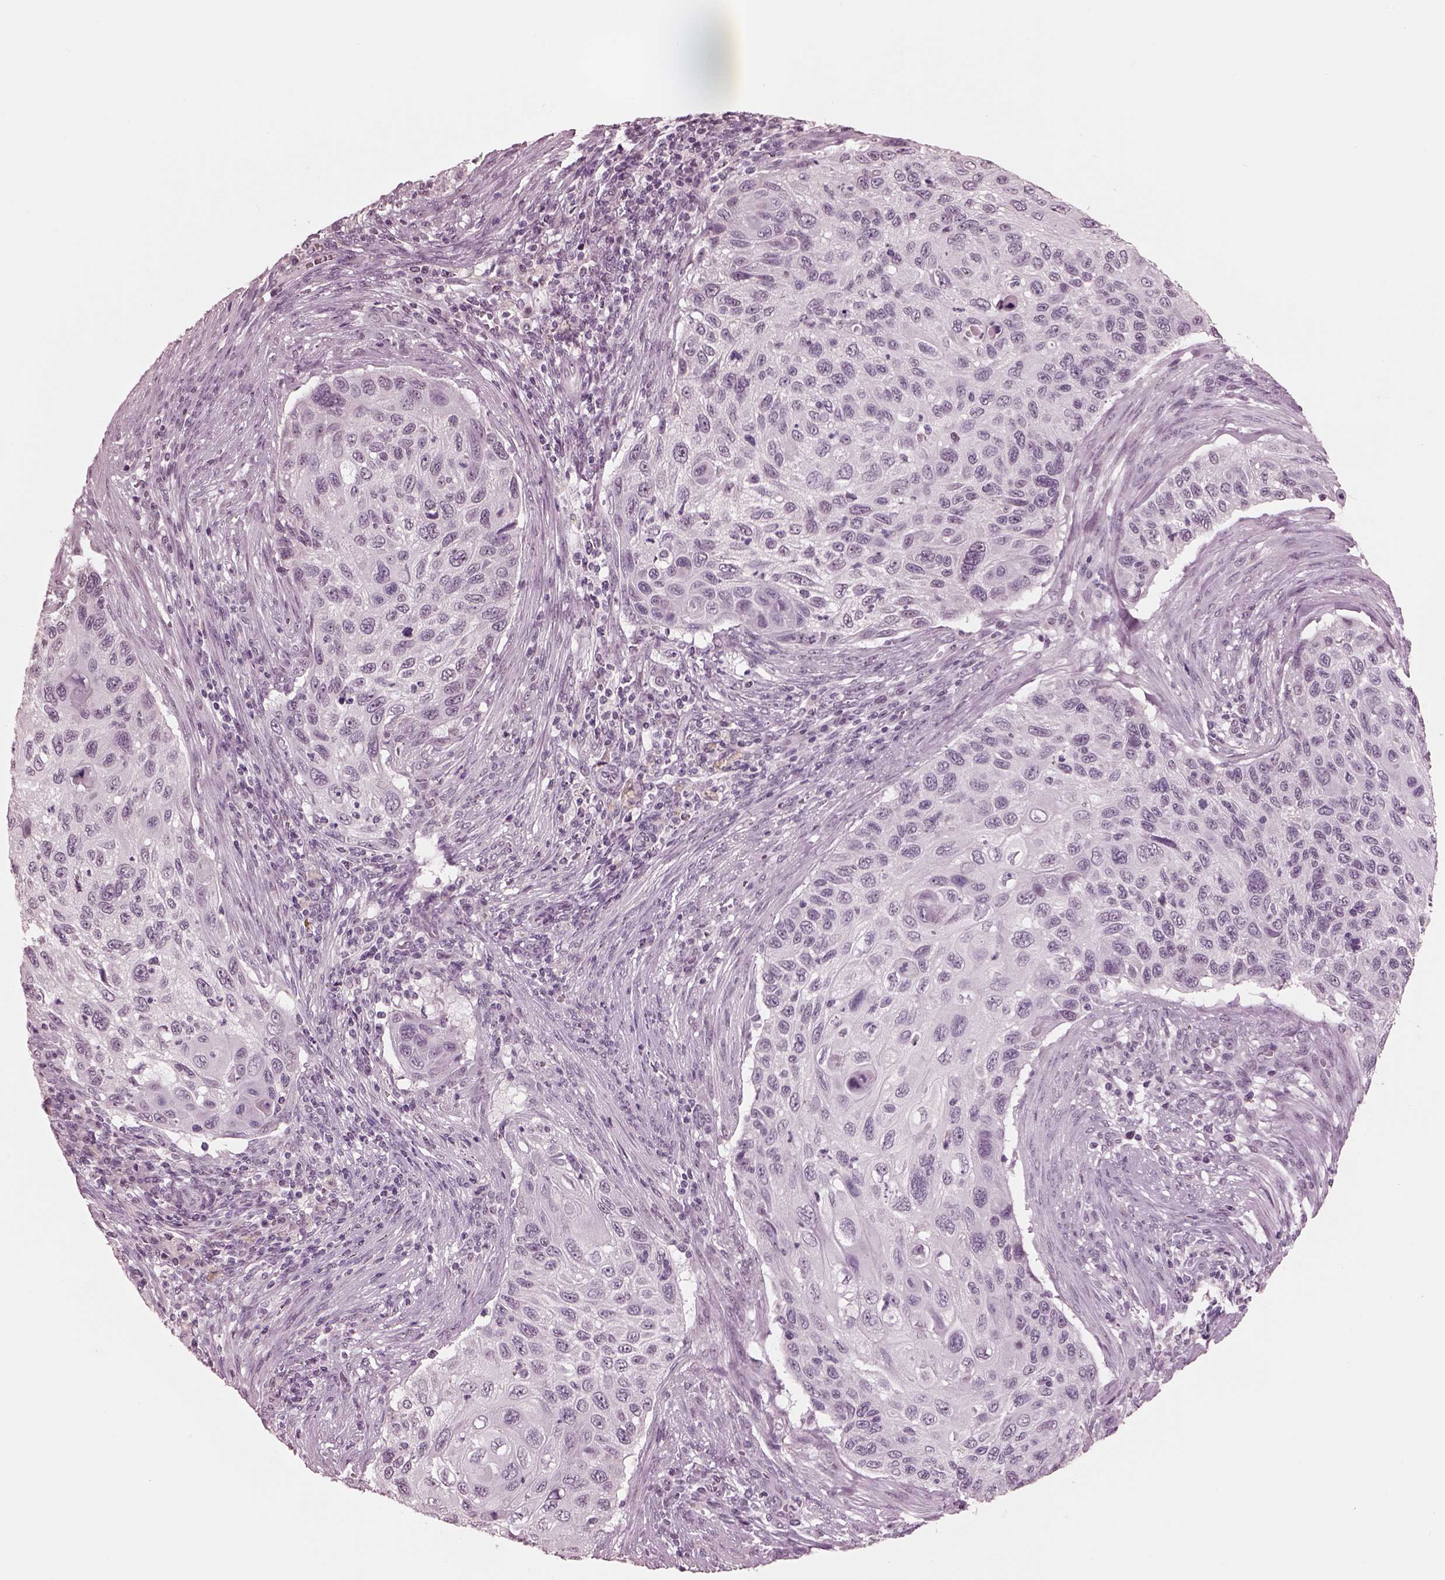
{"staining": {"intensity": "negative", "quantity": "none", "location": "none"}, "tissue": "cervical cancer", "cell_type": "Tumor cells", "image_type": "cancer", "snomed": [{"axis": "morphology", "description": "Squamous cell carcinoma, NOS"}, {"axis": "topography", "description": "Cervix"}], "caption": "Tumor cells show no significant protein staining in cervical cancer (squamous cell carcinoma).", "gene": "GARIN4", "patient": {"sex": "female", "age": 70}}